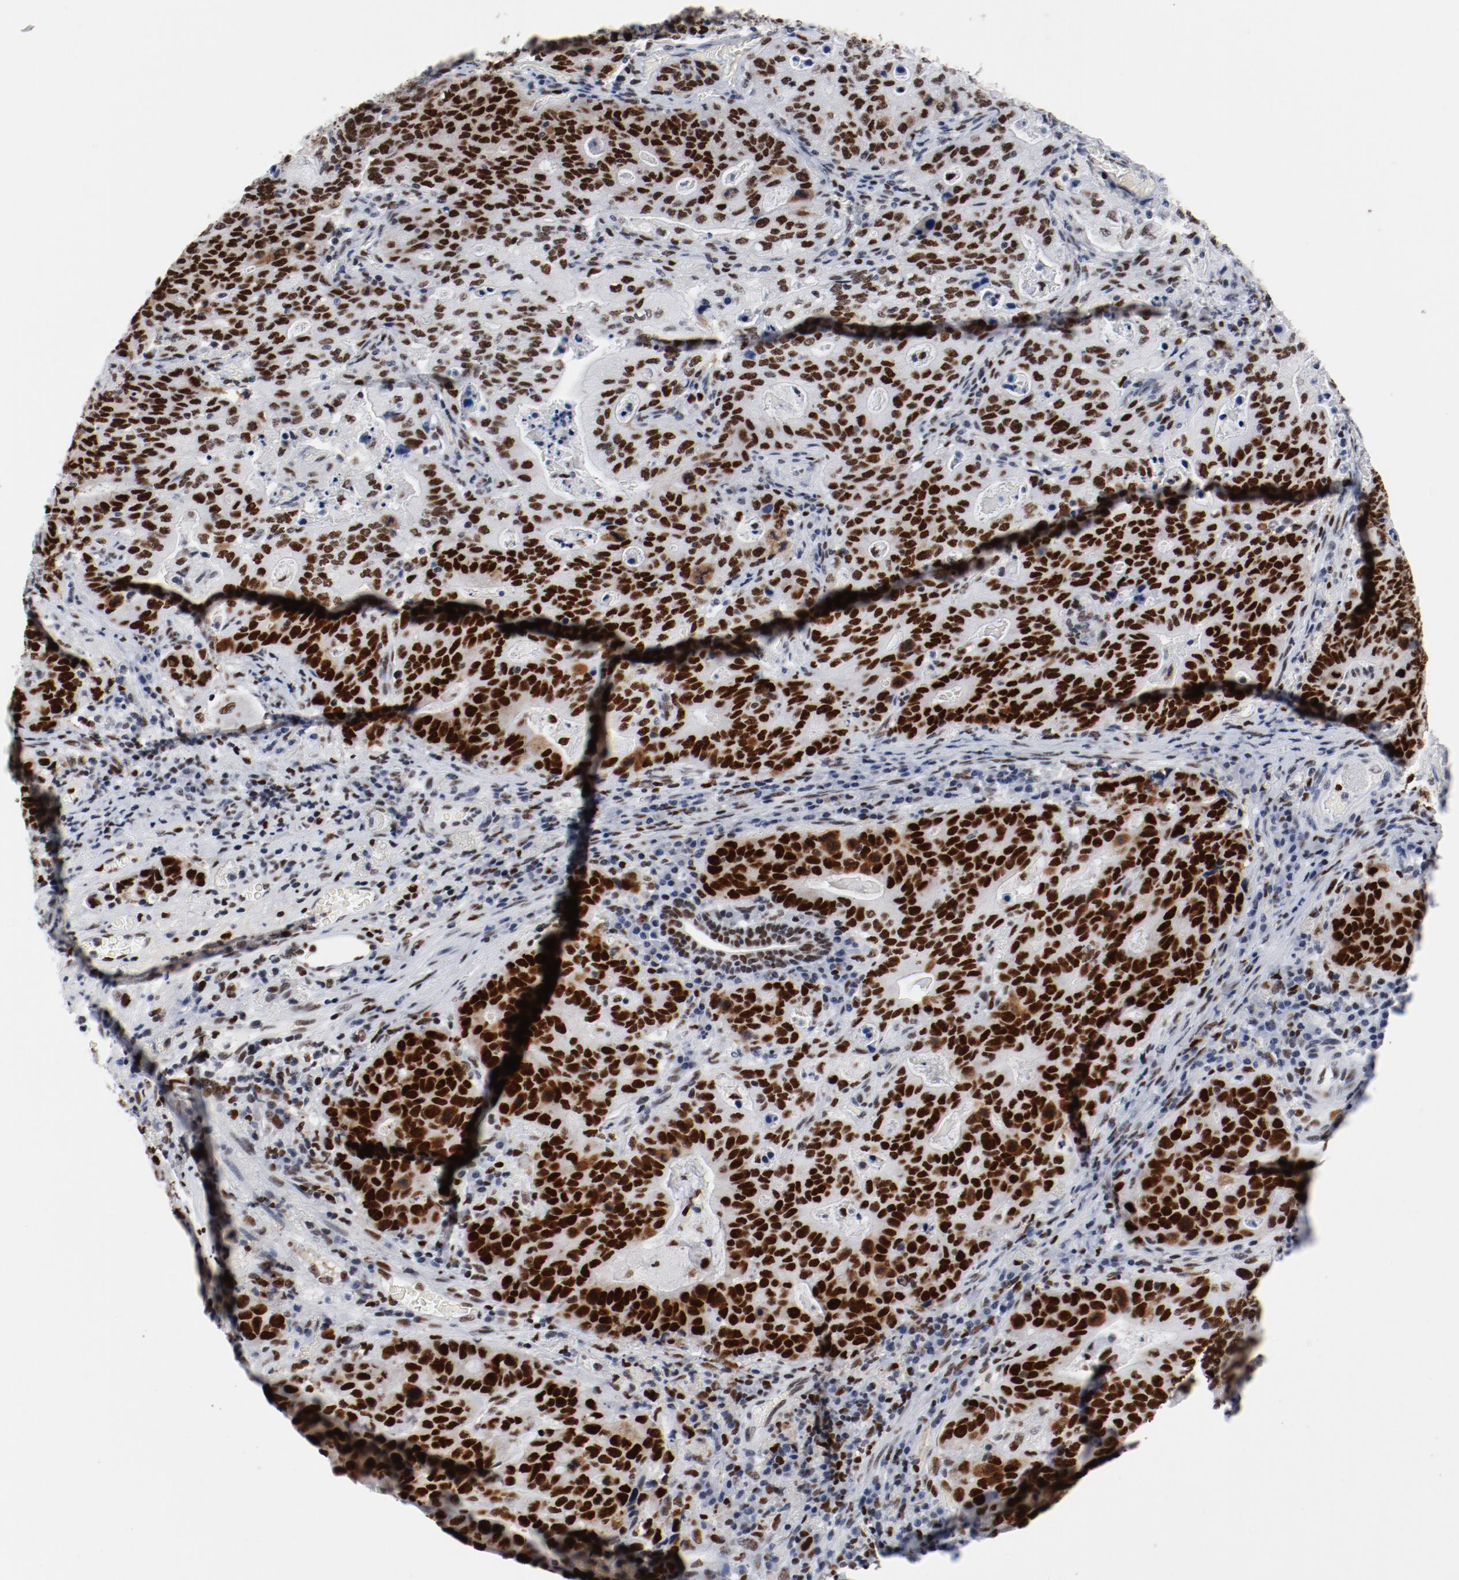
{"staining": {"intensity": "strong", "quantity": ">75%", "location": "cytoplasmic/membranous,nuclear"}, "tissue": "stomach cancer", "cell_type": "Tumor cells", "image_type": "cancer", "snomed": [{"axis": "morphology", "description": "Adenocarcinoma, NOS"}, {"axis": "topography", "description": "Esophagus"}, {"axis": "topography", "description": "Stomach"}], "caption": "Brown immunohistochemical staining in human adenocarcinoma (stomach) displays strong cytoplasmic/membranous and nuclear positivity in about >75% of tumor cells. (IHC, brightfield microscopy, high magnification).", "gene": "POLD1", "patient": {"sex": "male", "age": 74}}